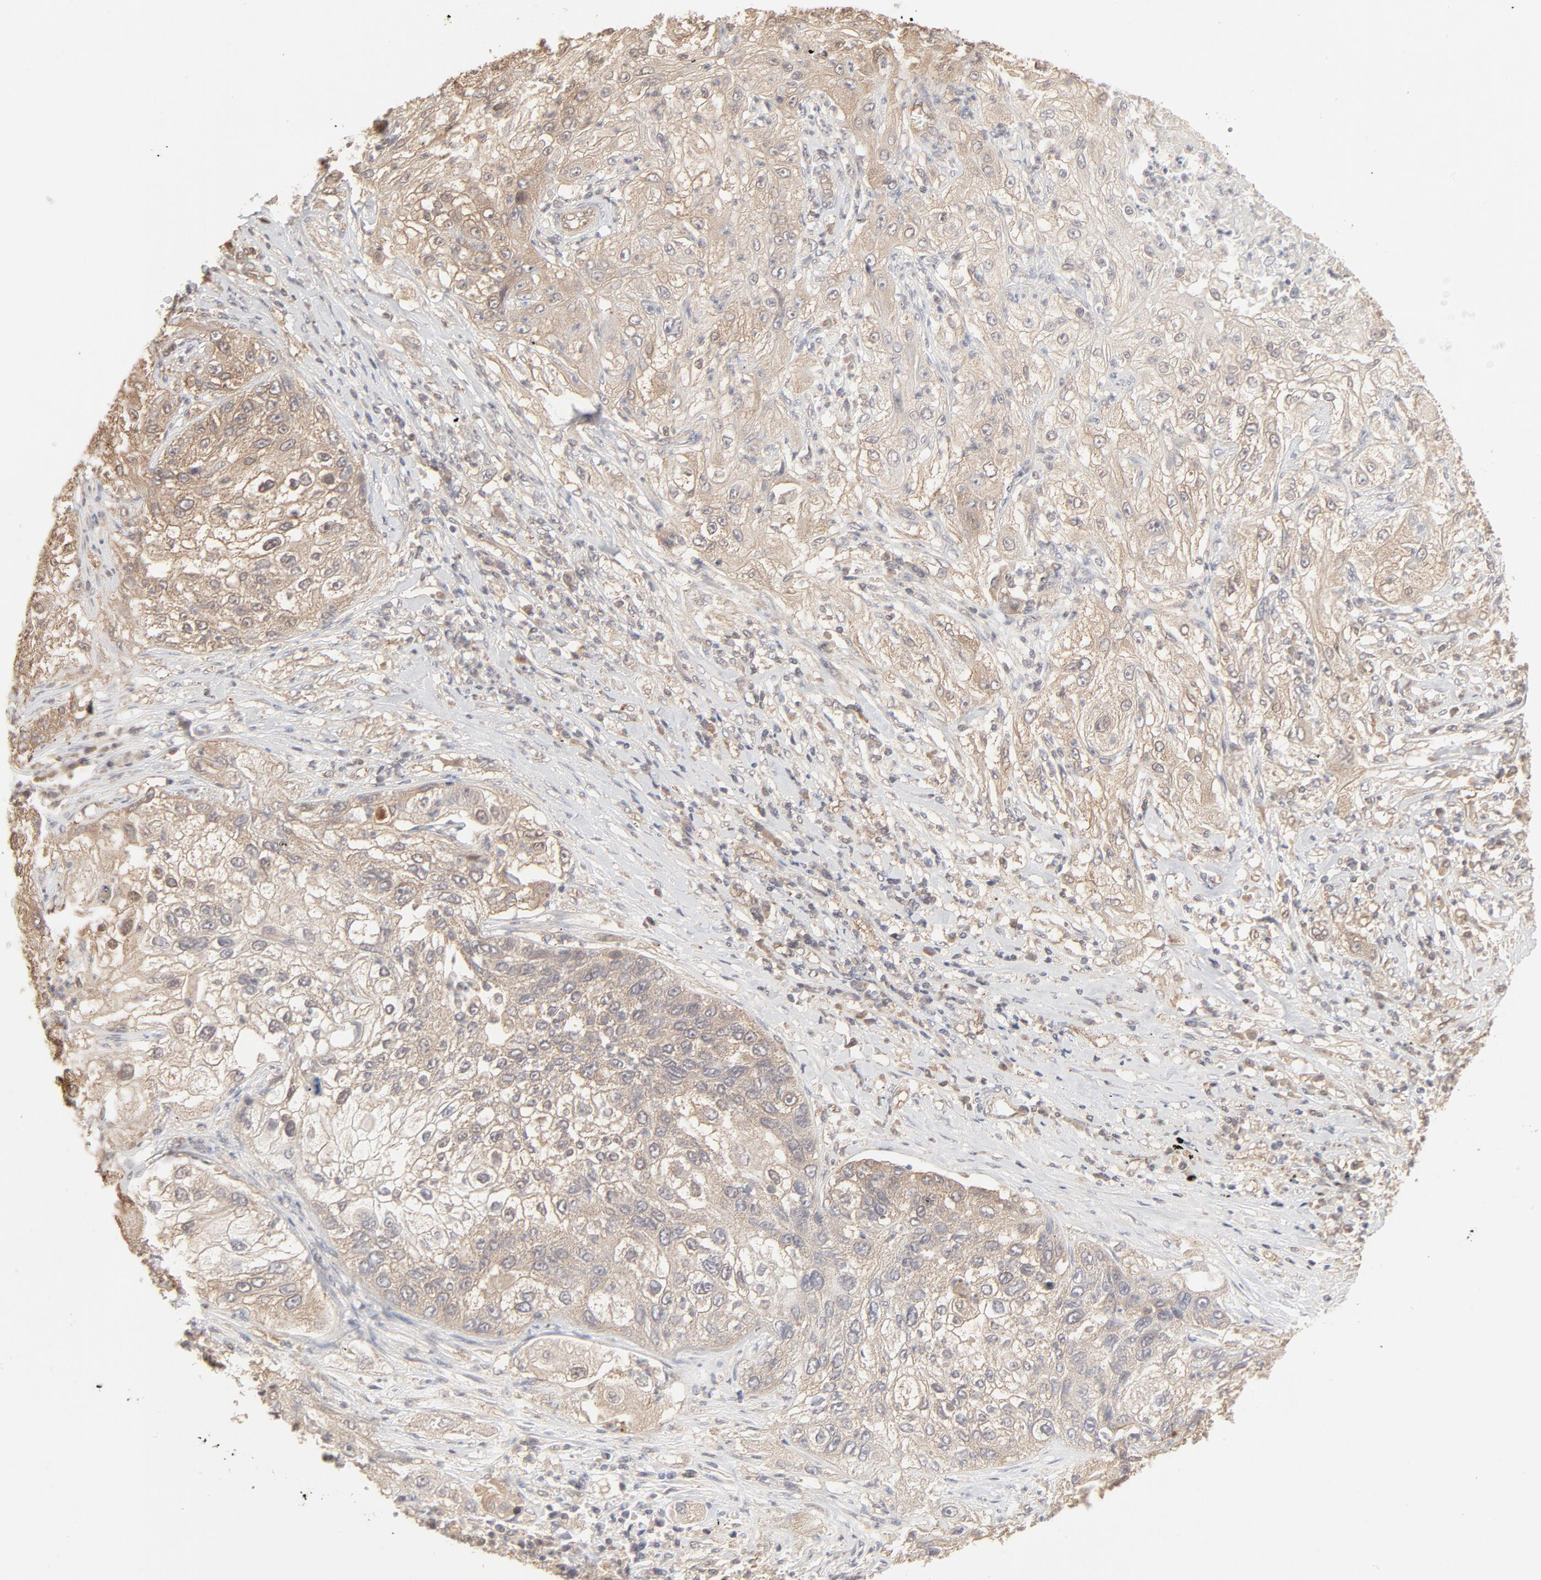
{"staining": {"intensity": "weak", "quantity": ">75%", "location": "cytoplasmic/membranous"}, "tissue": "lung cancer", "cell_type": "Tumor cells", "image_type": "cancer", "snomed": [{"axis": "morphology", "description": "Inflammation, NOS"}, {"axis": "morphology", "description": "Squamous cell carcinoma, NOS"}, {"axis": "topography", "description": "Lymph node"}, {"axis": "topography", "description": "Soft tissue"}, {"axis": "topography", "description": "Lung"}], "caption": "High-magnification brightfield microscopy of lung squamous cell carcinoma stained with DAB (3,3'-diaminobenzidine) (brown) and counterstained with hematoxylin (blue). tumor cells exhibit weak cytoplasmic/membranous positivity is appreciated in approximately>75% of cells.", "gene": "PPP2CA", "patient": {"sex": "male", "age": 66}}